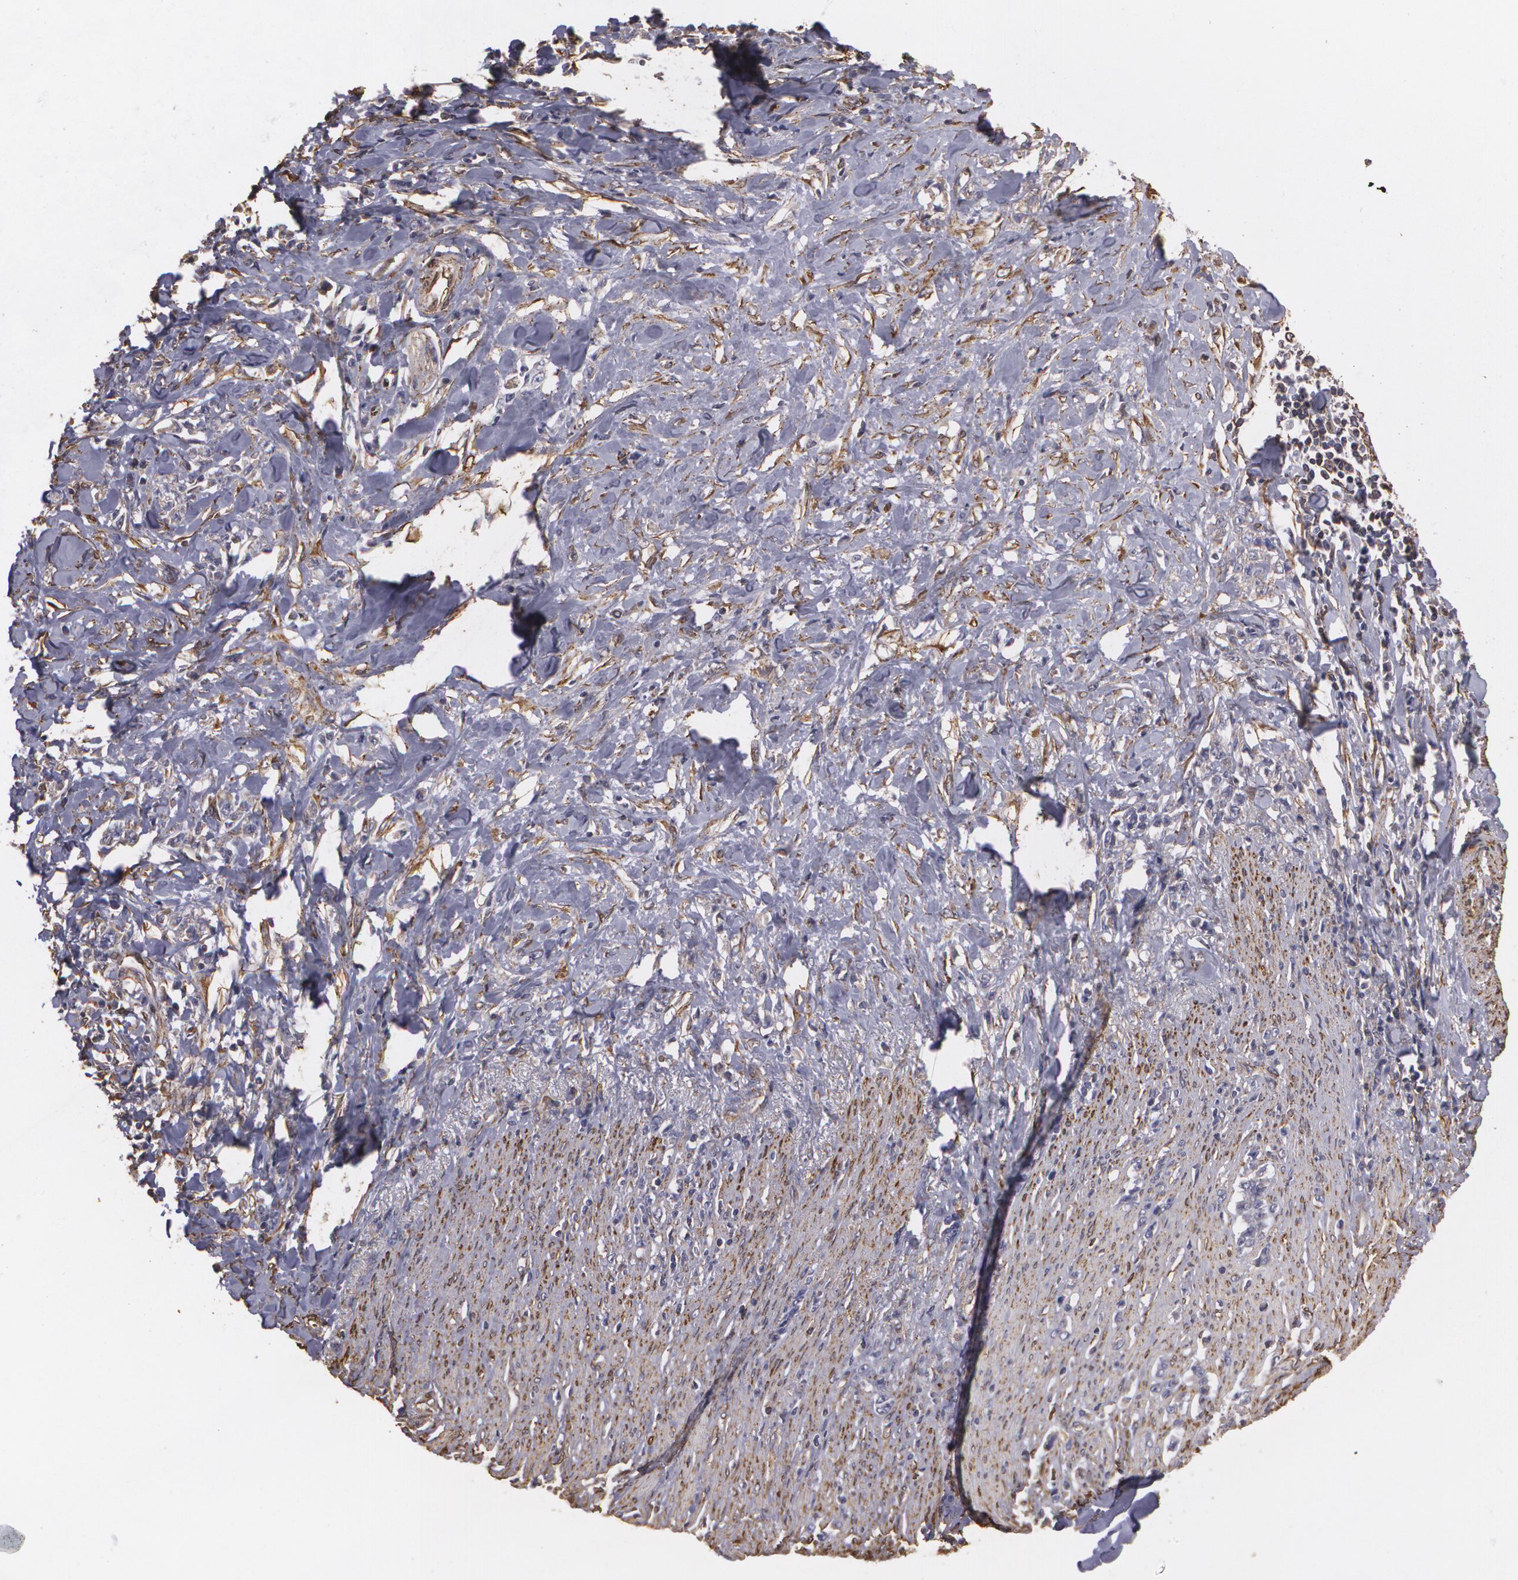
{"staining": {"intensity": "weak", "quantity": "25%-75%", "location": "cytoplasmic/membranous"}, "tissue": "stomach cancer", "cell_type": "Tumor cells", "image_type": "cancer", "snomed": [{"axis": "morphology", "description": "Adenocarcinoma, NOS"}, {"axis": "topography", "description": "Stomach, lower"}], "caption": "Brown immunohistochemical staining in human stomach cancer demonstrates weak cytoplasmic/membranous expression in about 25%-75% of tumor cells.", "gene": "CYB5R3", "patient": {"sex": "male", "age": 88}}